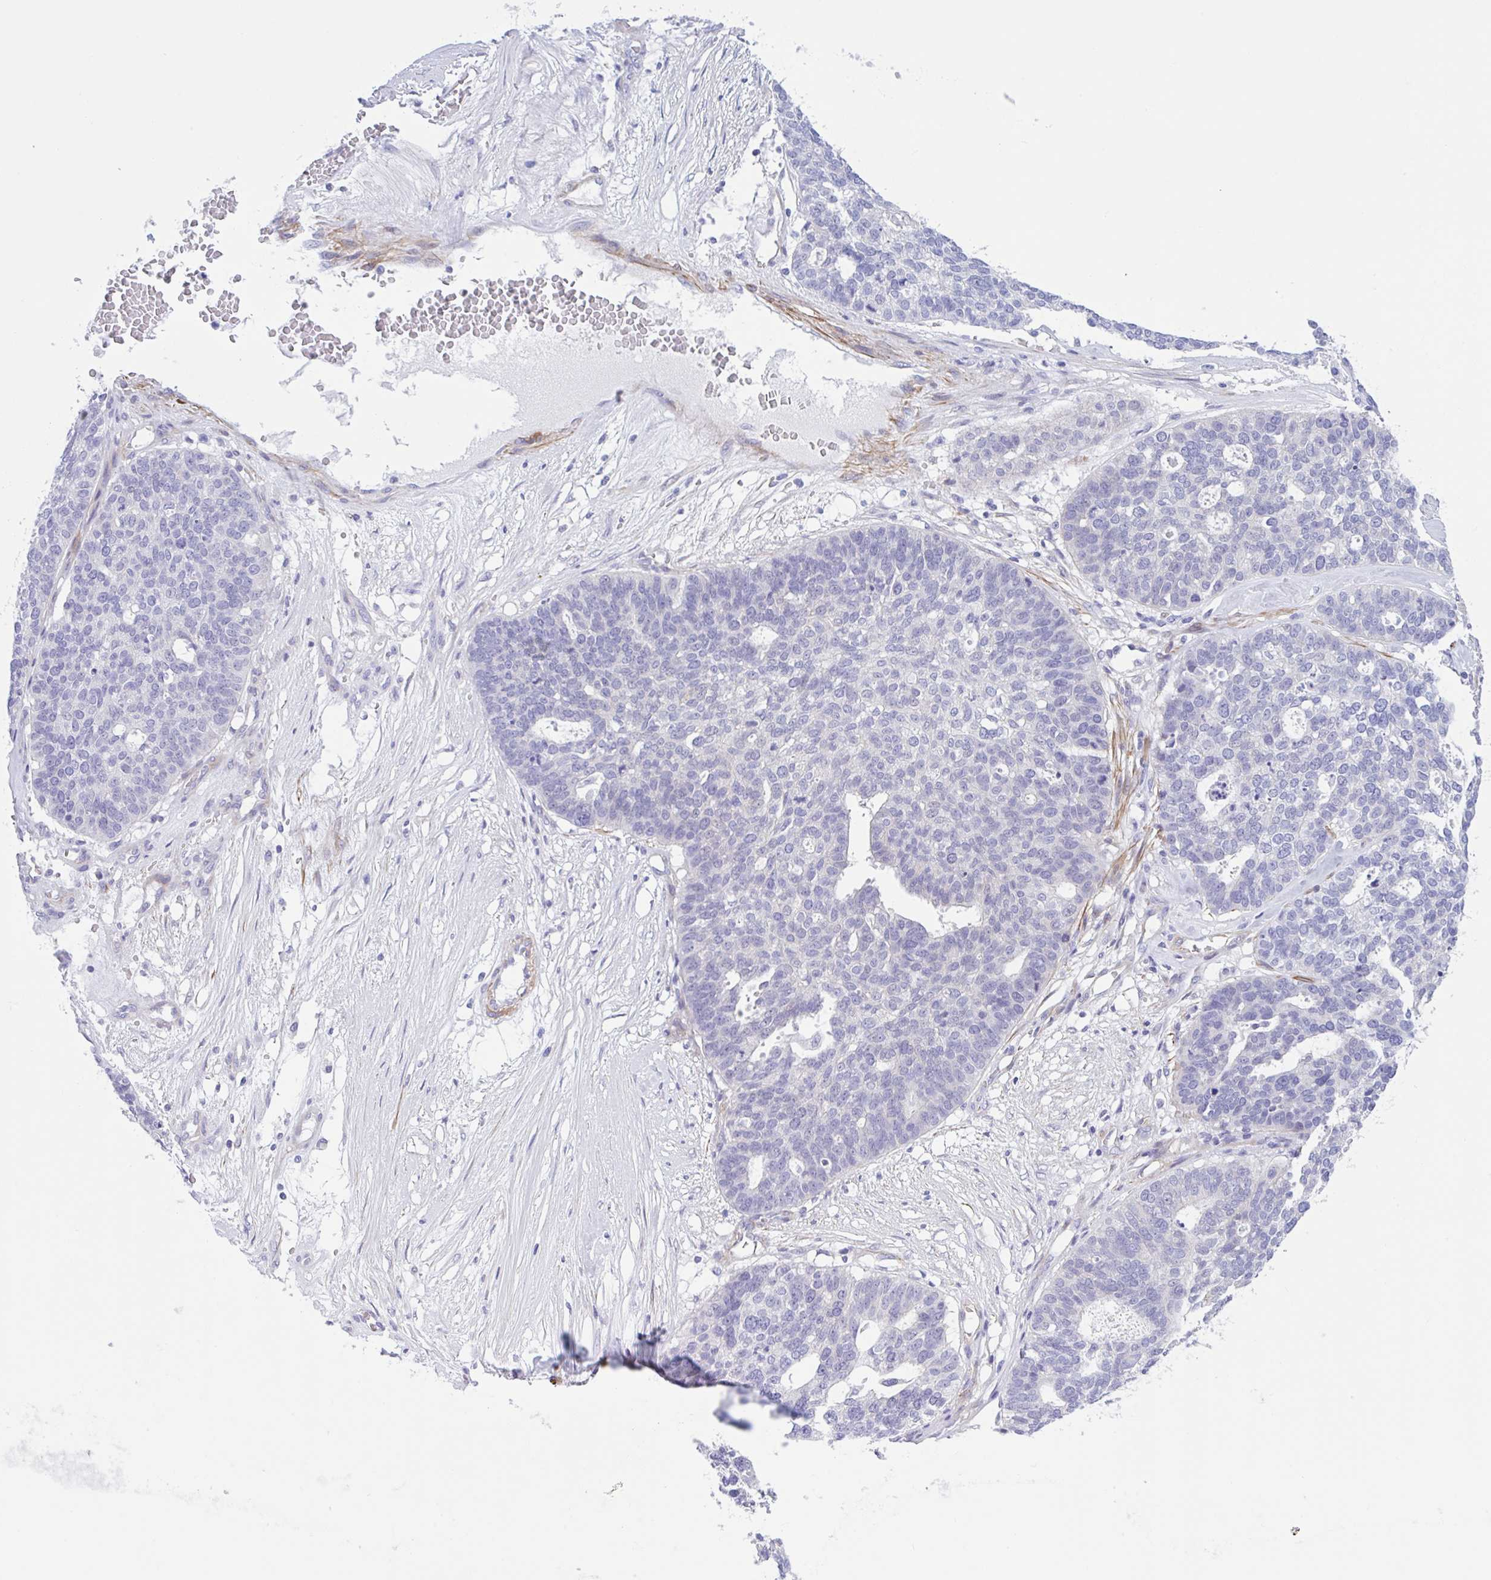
{"staining": {"intensity": "negative", "quantity": "none", "location": "none"}, "tissue": "ovarian cancer", "cell_type": "Tumor cells", "image_type": "cancer", "snomed": [{"axis": "morphology", "description": "Cystadenocarcinoma, serous, NOS"}, {"axis": "topography", "description": "Ovary"}], "caption": "High power microscopy histopathology image of an immunohistochemistry image of ovarian cancer (serous cystadenocarcinoma), revealing no significant staining in tumor cells.", "gene": "AHCYL2", "patient": {"sex": "female", "age": 59}}